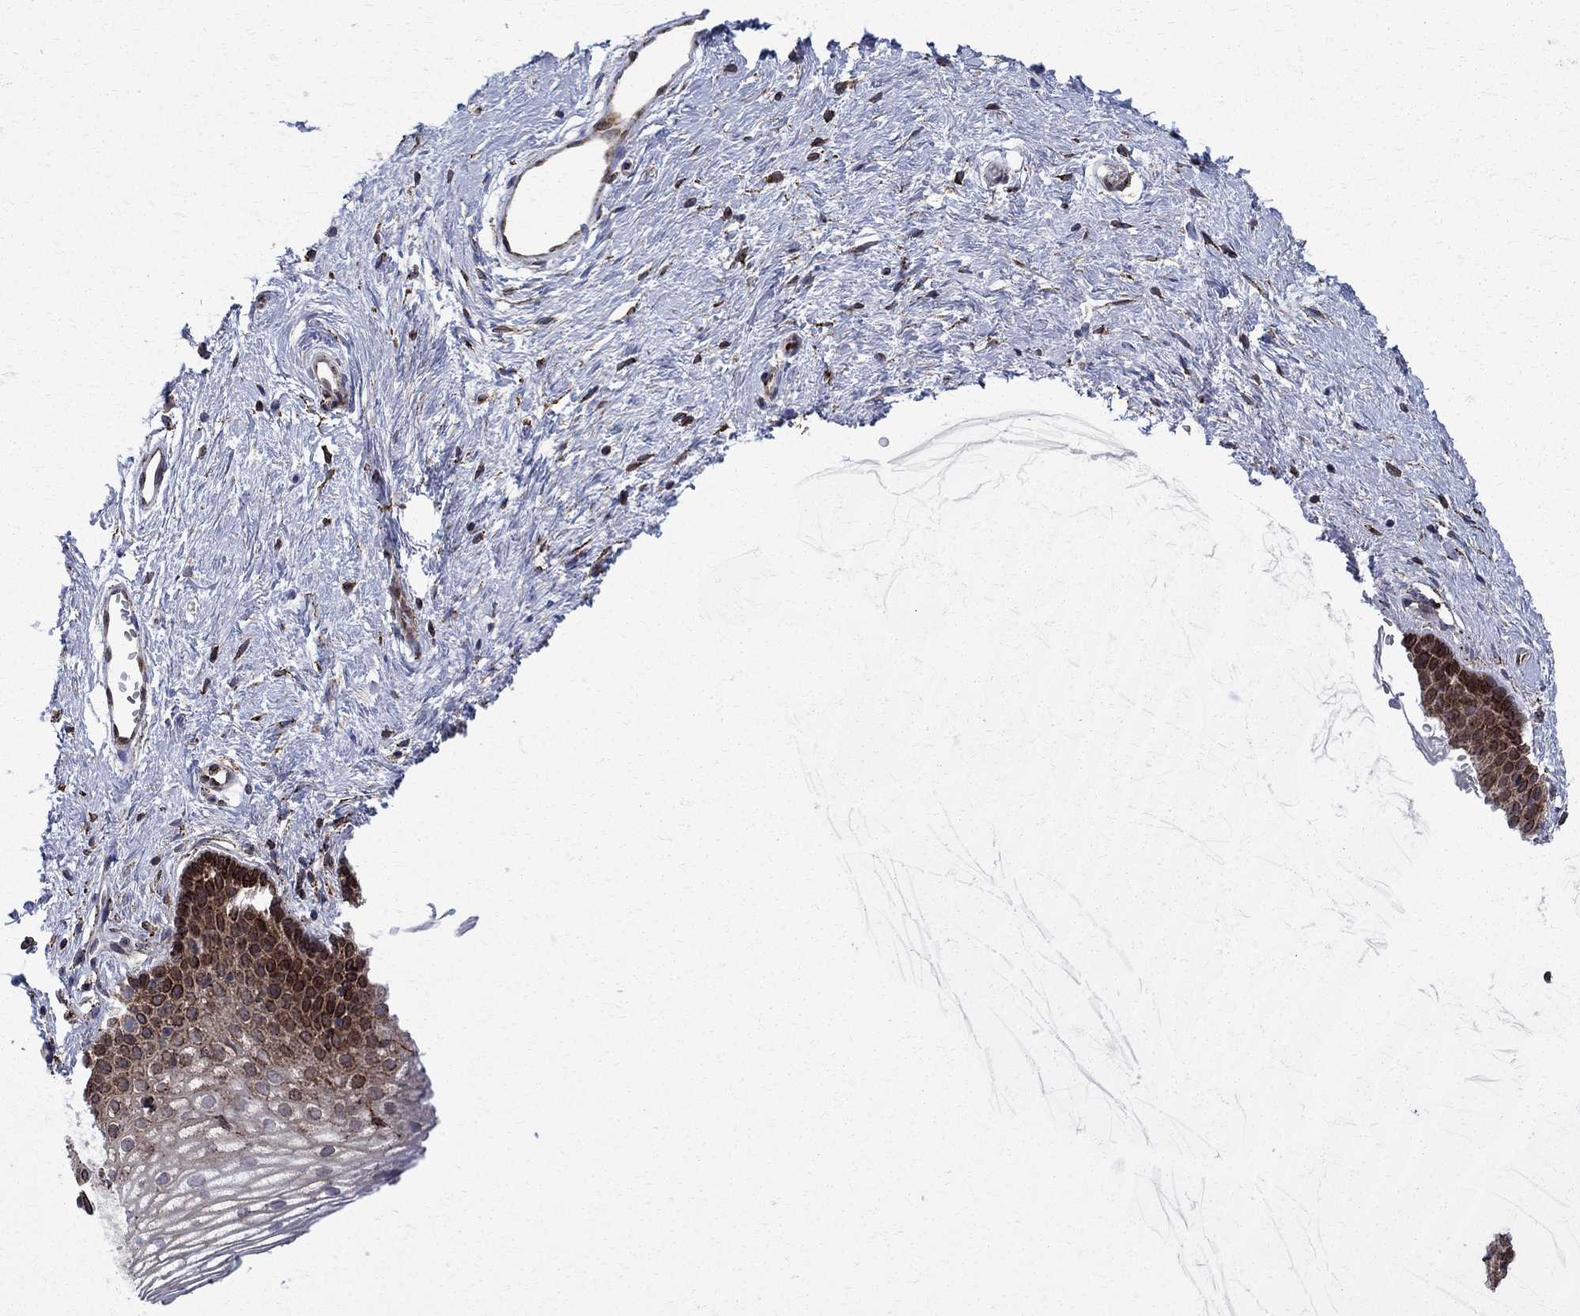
{"staining": {"intensity": "strong", "quantity": "<25%", "location": "cytoplasmic/membranous,nuclear"}, "tissue": "vagina", "cell_type": "Squamous epithelial cells", "image_type": "normal", "snomed": [{"axis": "morphology", "description": "Normal tissue, NOS"}, {"axis": "topography", "description": "Vagina"}], "caption": "Protein staining of benign vagina reveals strong cytoplasmic/membranous,nuclear positivity in approximately <25% of squamous epithelial cells.", "gene": "CAB39L", "patient": {"sex": "female", "age": 36}}